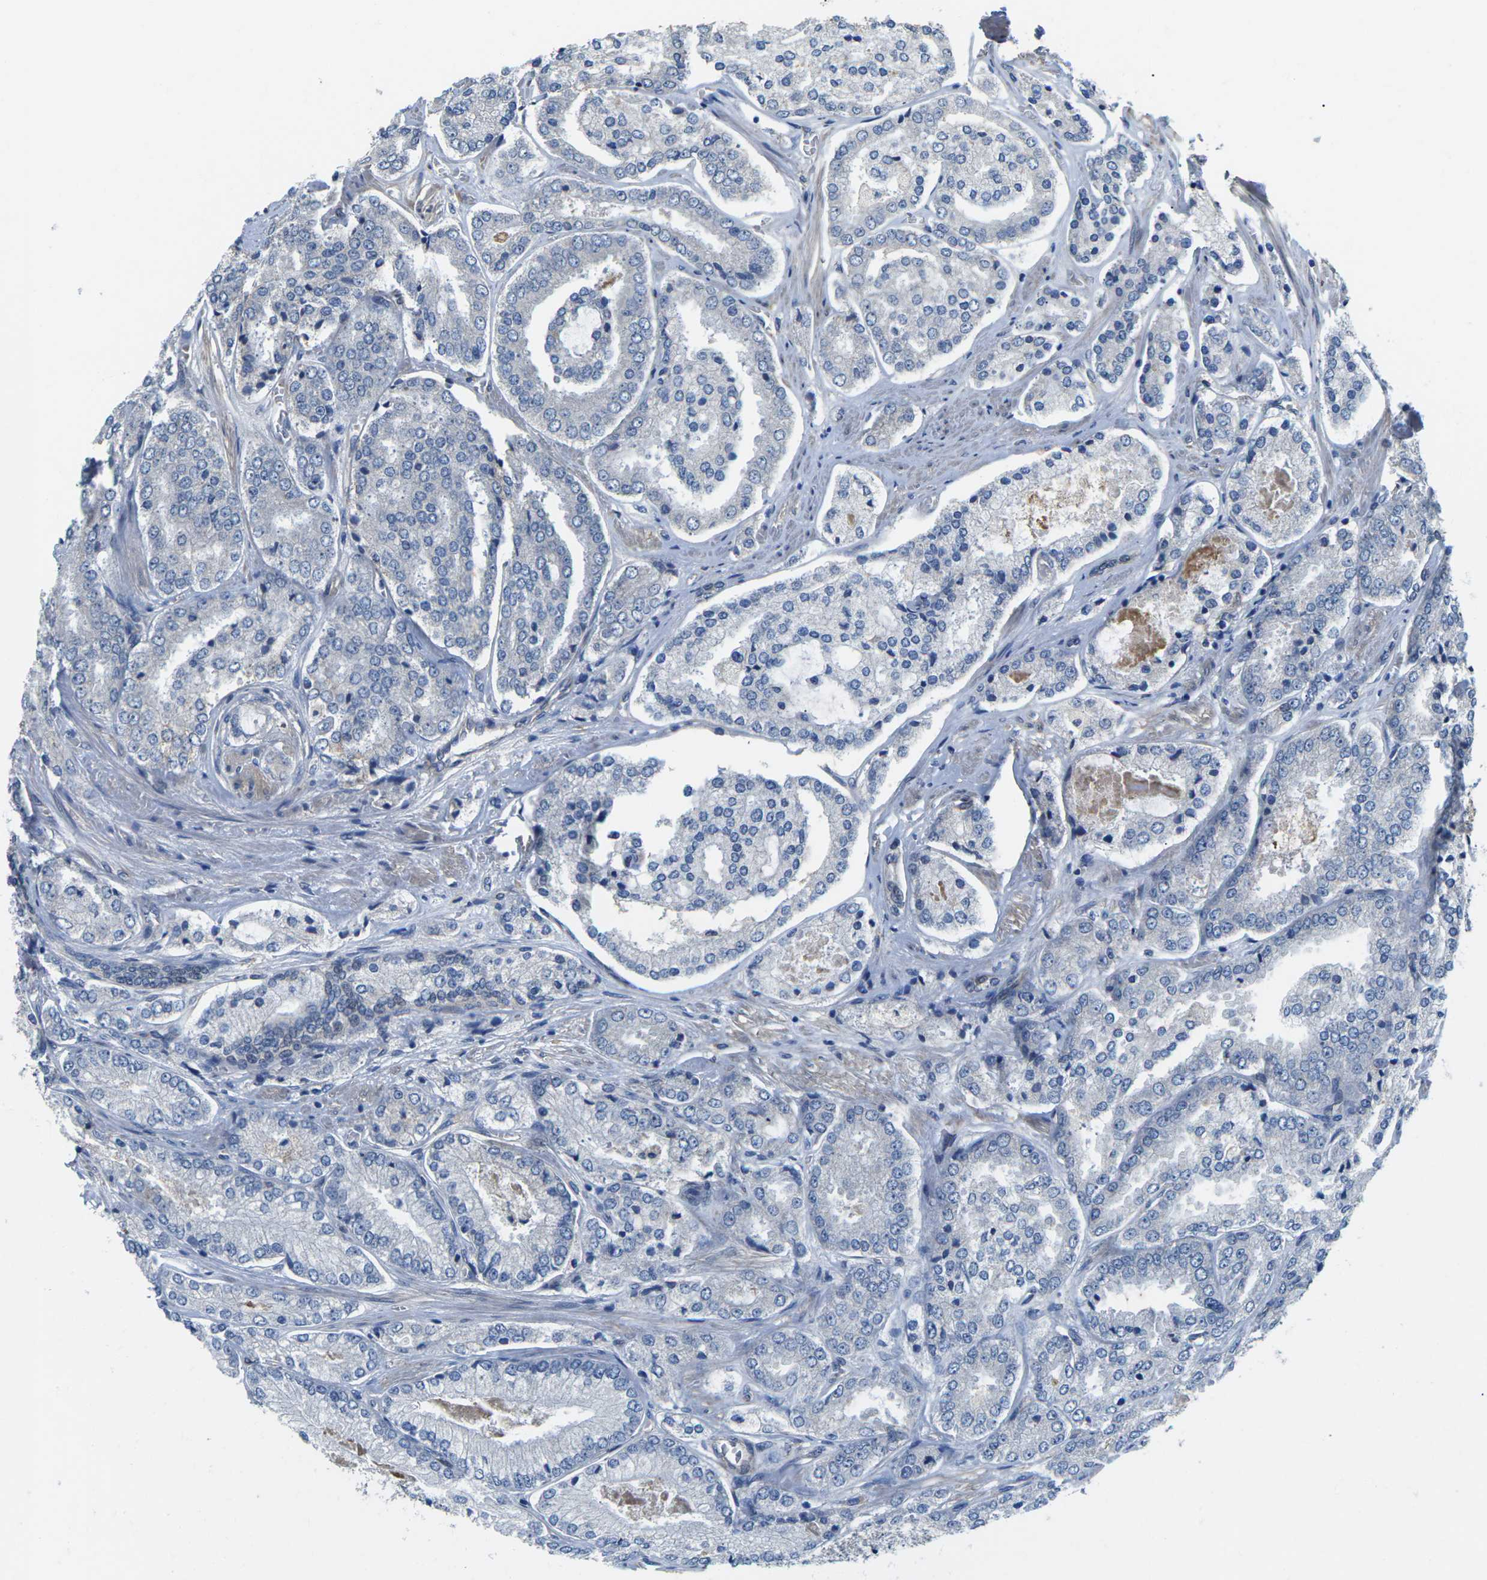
{"staining": {"intensity": "negative", "quantity": "none", "location": "none"}, "tissue": "prostate cancer", "cell_type": "Tumor cells", "image_type": "cancer", "snomed": [{"axis": "morphology", "description": "Adenocarcinoma, High grade"}, {"axis": "topography", "description": "Prostate"}], "caption": "A photomicrograph of prostate adenocarcinoma (high-grade) stained for a protein reveals no brown staining in tumor cells.", "gene": "CTNND1", "patient": {"sex": "male", "age": 65}}